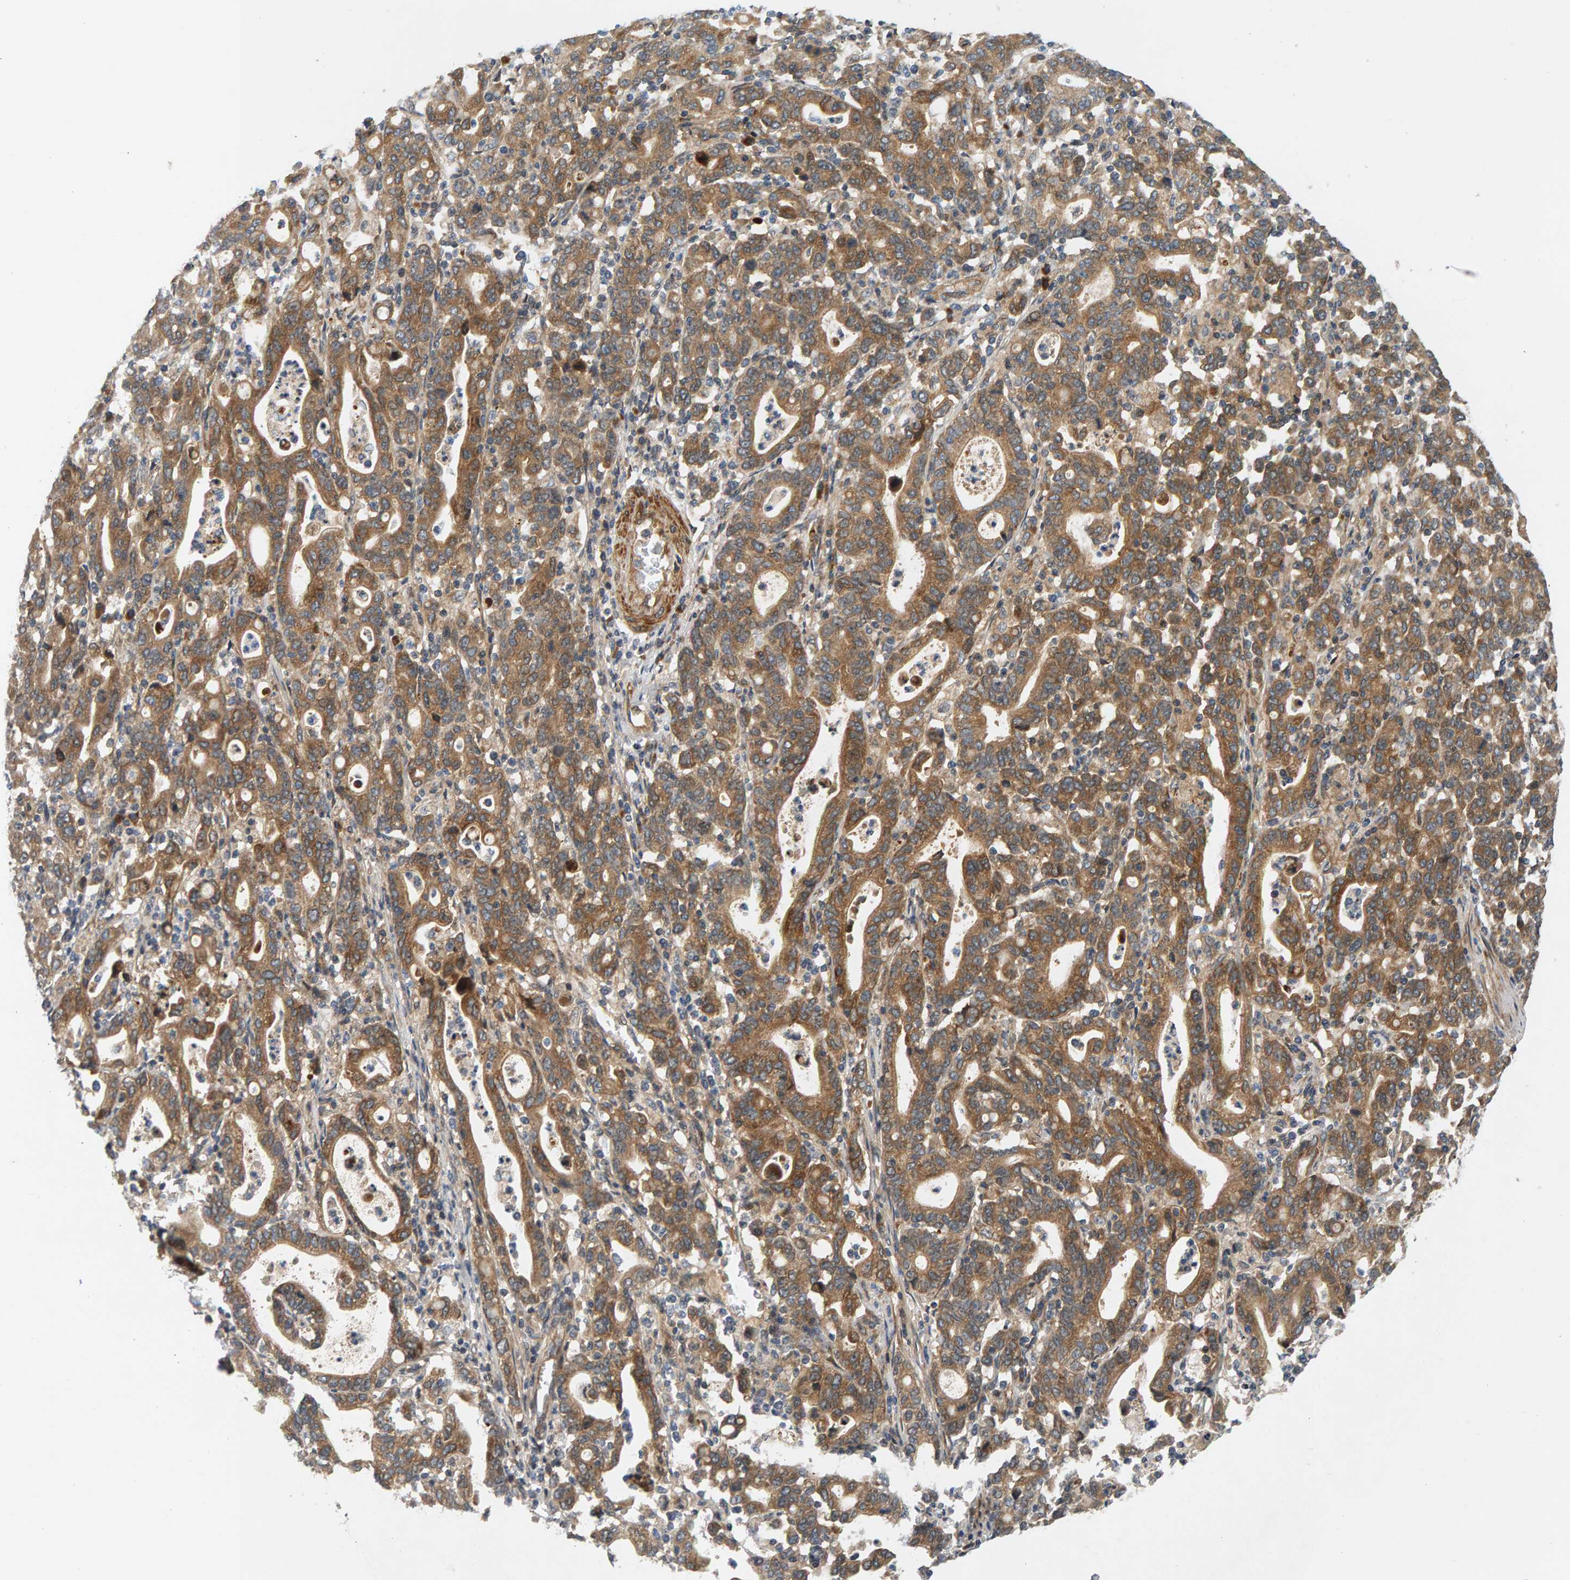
{"staining": {"intensity": "moderate", "quantity": ">75%", "location": "cytoplasmic/membranous"}, "tissue": "stomach cancer", "cell_type": "Tumor cells", "image_type": "cancer", "snomed": [{"axis": "morphology", "description": "Adenocarcinoma, NOS"}, {"axis": "topography", "description": "Stomach, upper"}], "caption": "A brown stain highlights moderate cytoplasmic/membranous staining of a protein in human stomach adenocarcinoma tumor cells.", "gene": "BAHCC1", "patient": {"sex": "male", "age": 69}}